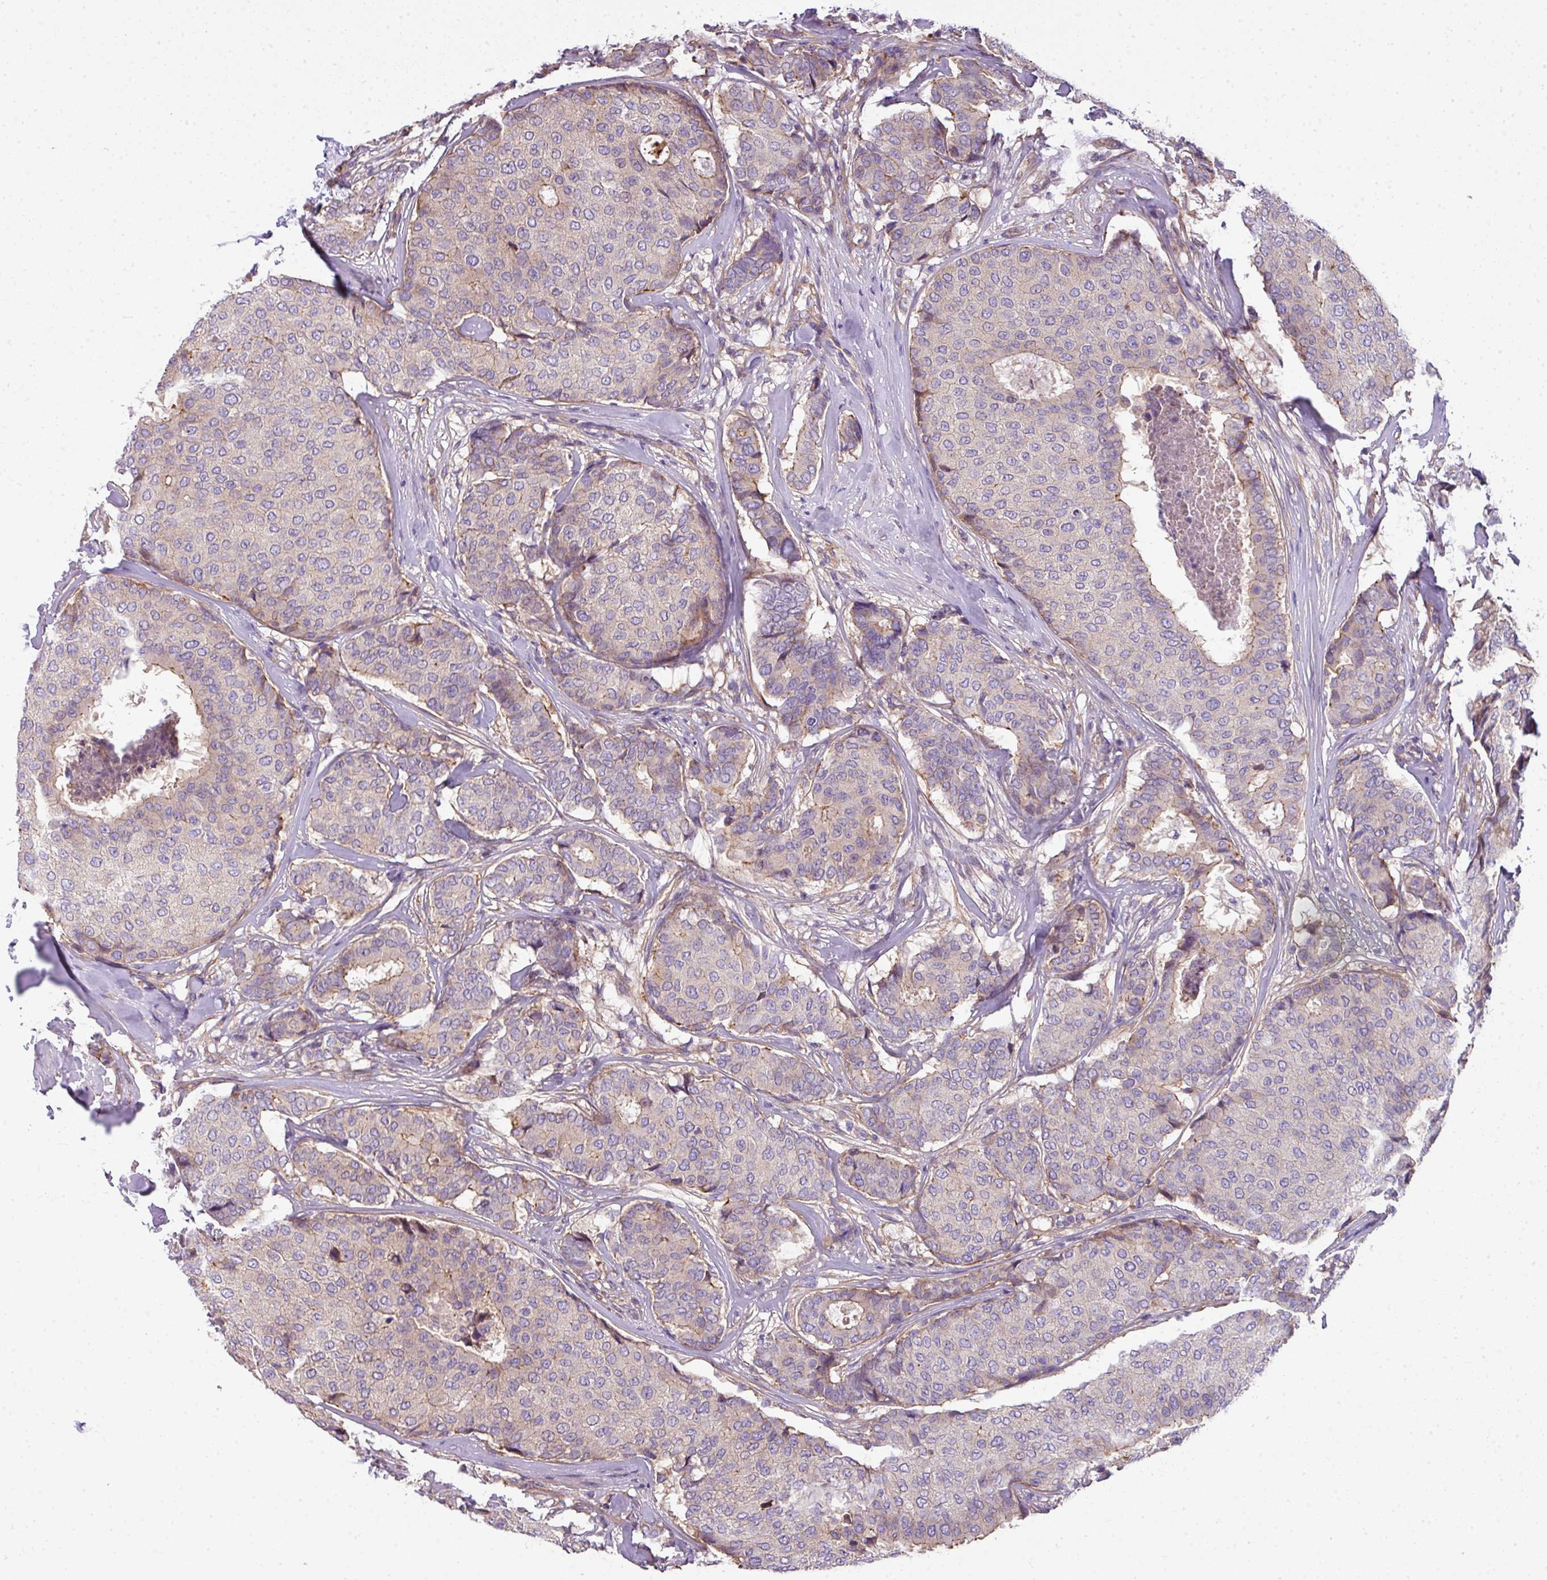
{"staining": {"intensity": "weak", "quantity": "<25%", "location": "cytoplasmic/membranous"}, "tissue": "breast cancer", "cell_type": "Tumor cells", "image_type": "cancer", "snomed": [{"axis": "morphology", "description": "Duct carcinoma"}, {"axis": "topography", "description": "Breast"}], "caption": "Human breast infiltrating ductal carcinoma stained for a protein using IHC reveals no staining in tumor cells.", "gene": "PALS2", "patient": {"sex": "female", "age": 75}}